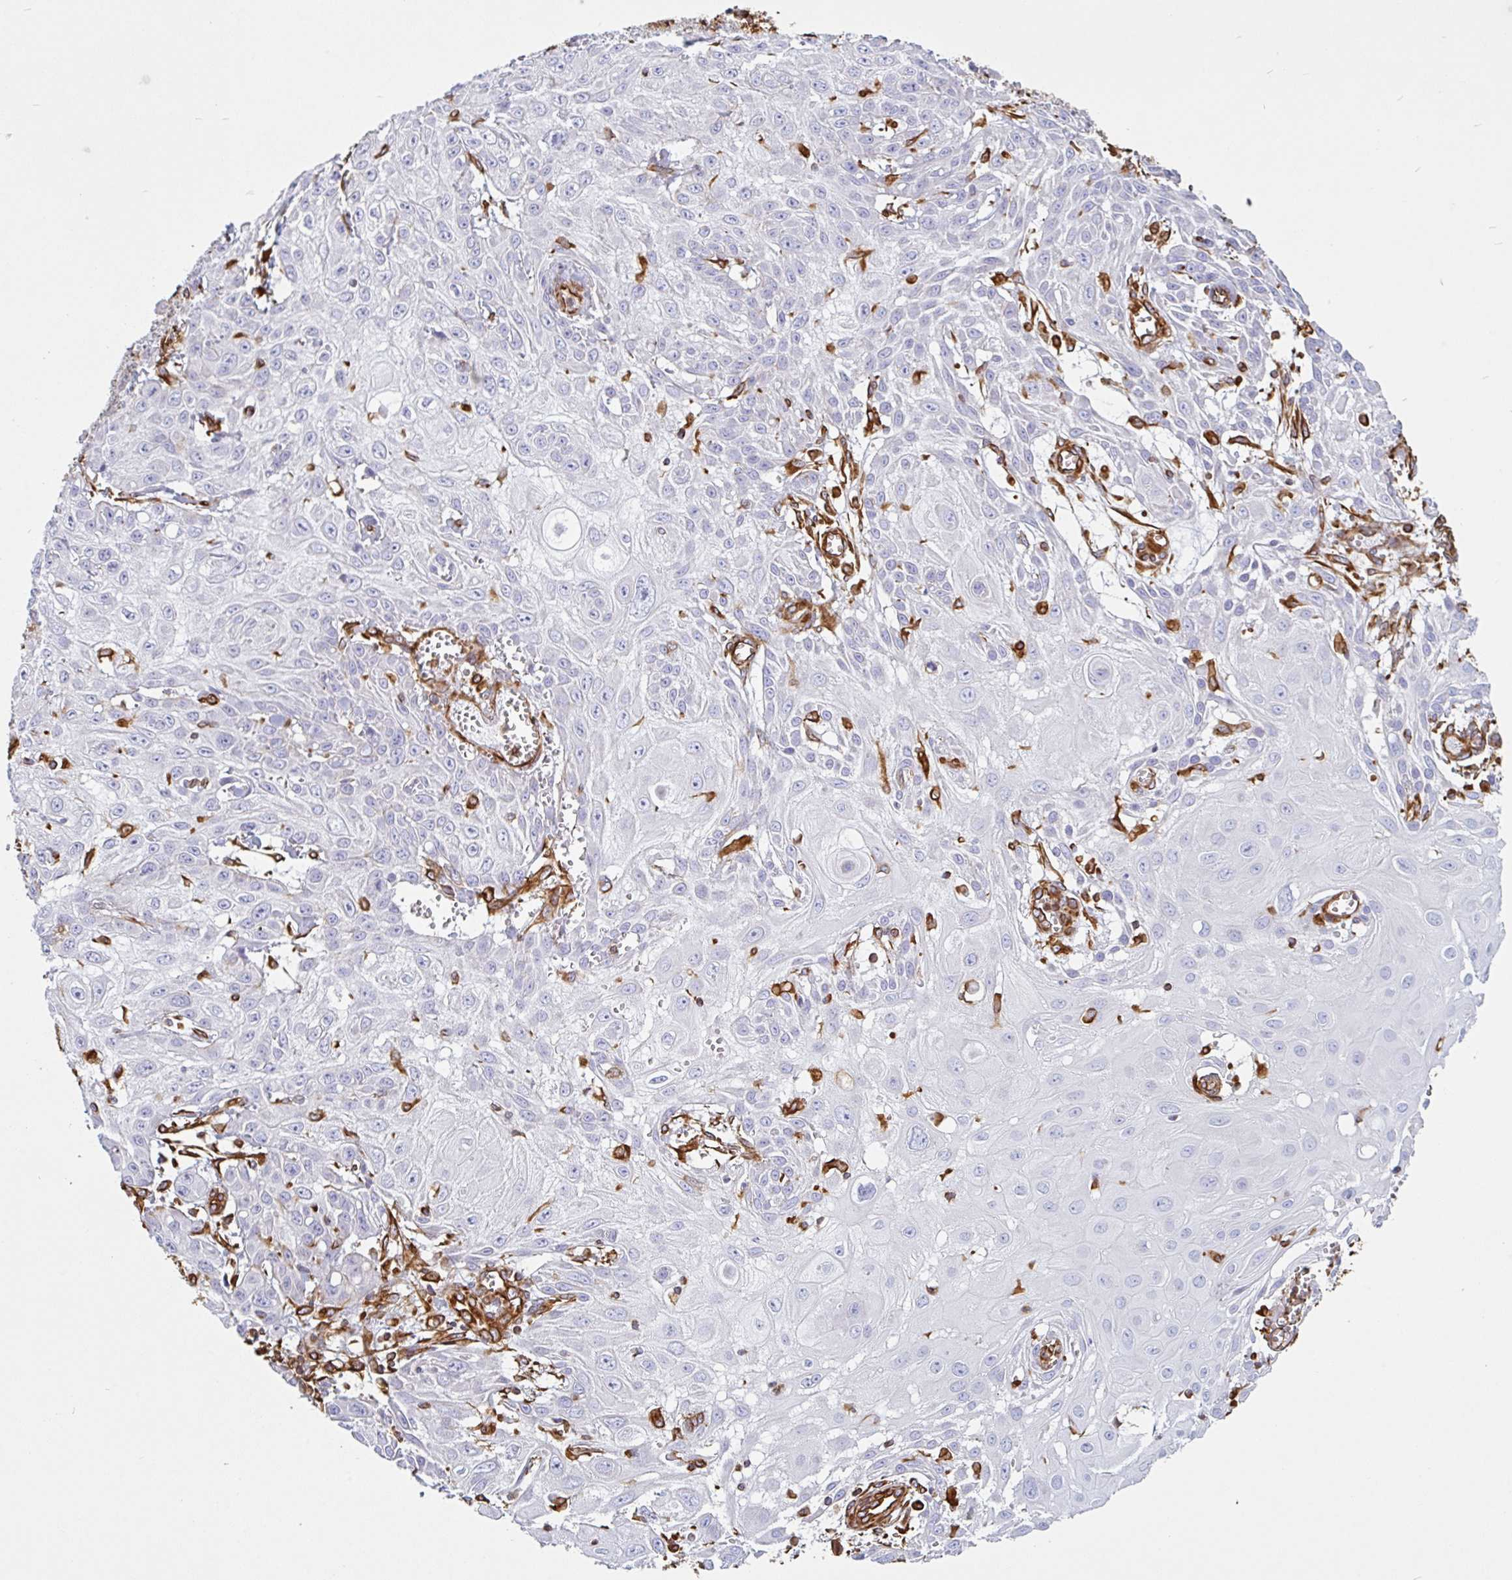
{"staining": {"intensity": "negative", "quantity": "none", "location": "none"}, "tissue": "skin cancer", "cell_type": "Tumor cells", "image_type": "cancer", "snomed": [{"axis": "morphology", "description": "Squamous cell carcinoma, NOS"}, {"axis": "topography", "description": "Skin"}, {"axis": "topography", "description": "Vulva"}], "caption": "High power microscopy photomicrograph of an IHC histopathology image of squamous cell carcinoma (skin), revealing no significant positivity in tumor cells.", "gene": "PPFIA1", "patient": {"sex": "female", "age": 71}}